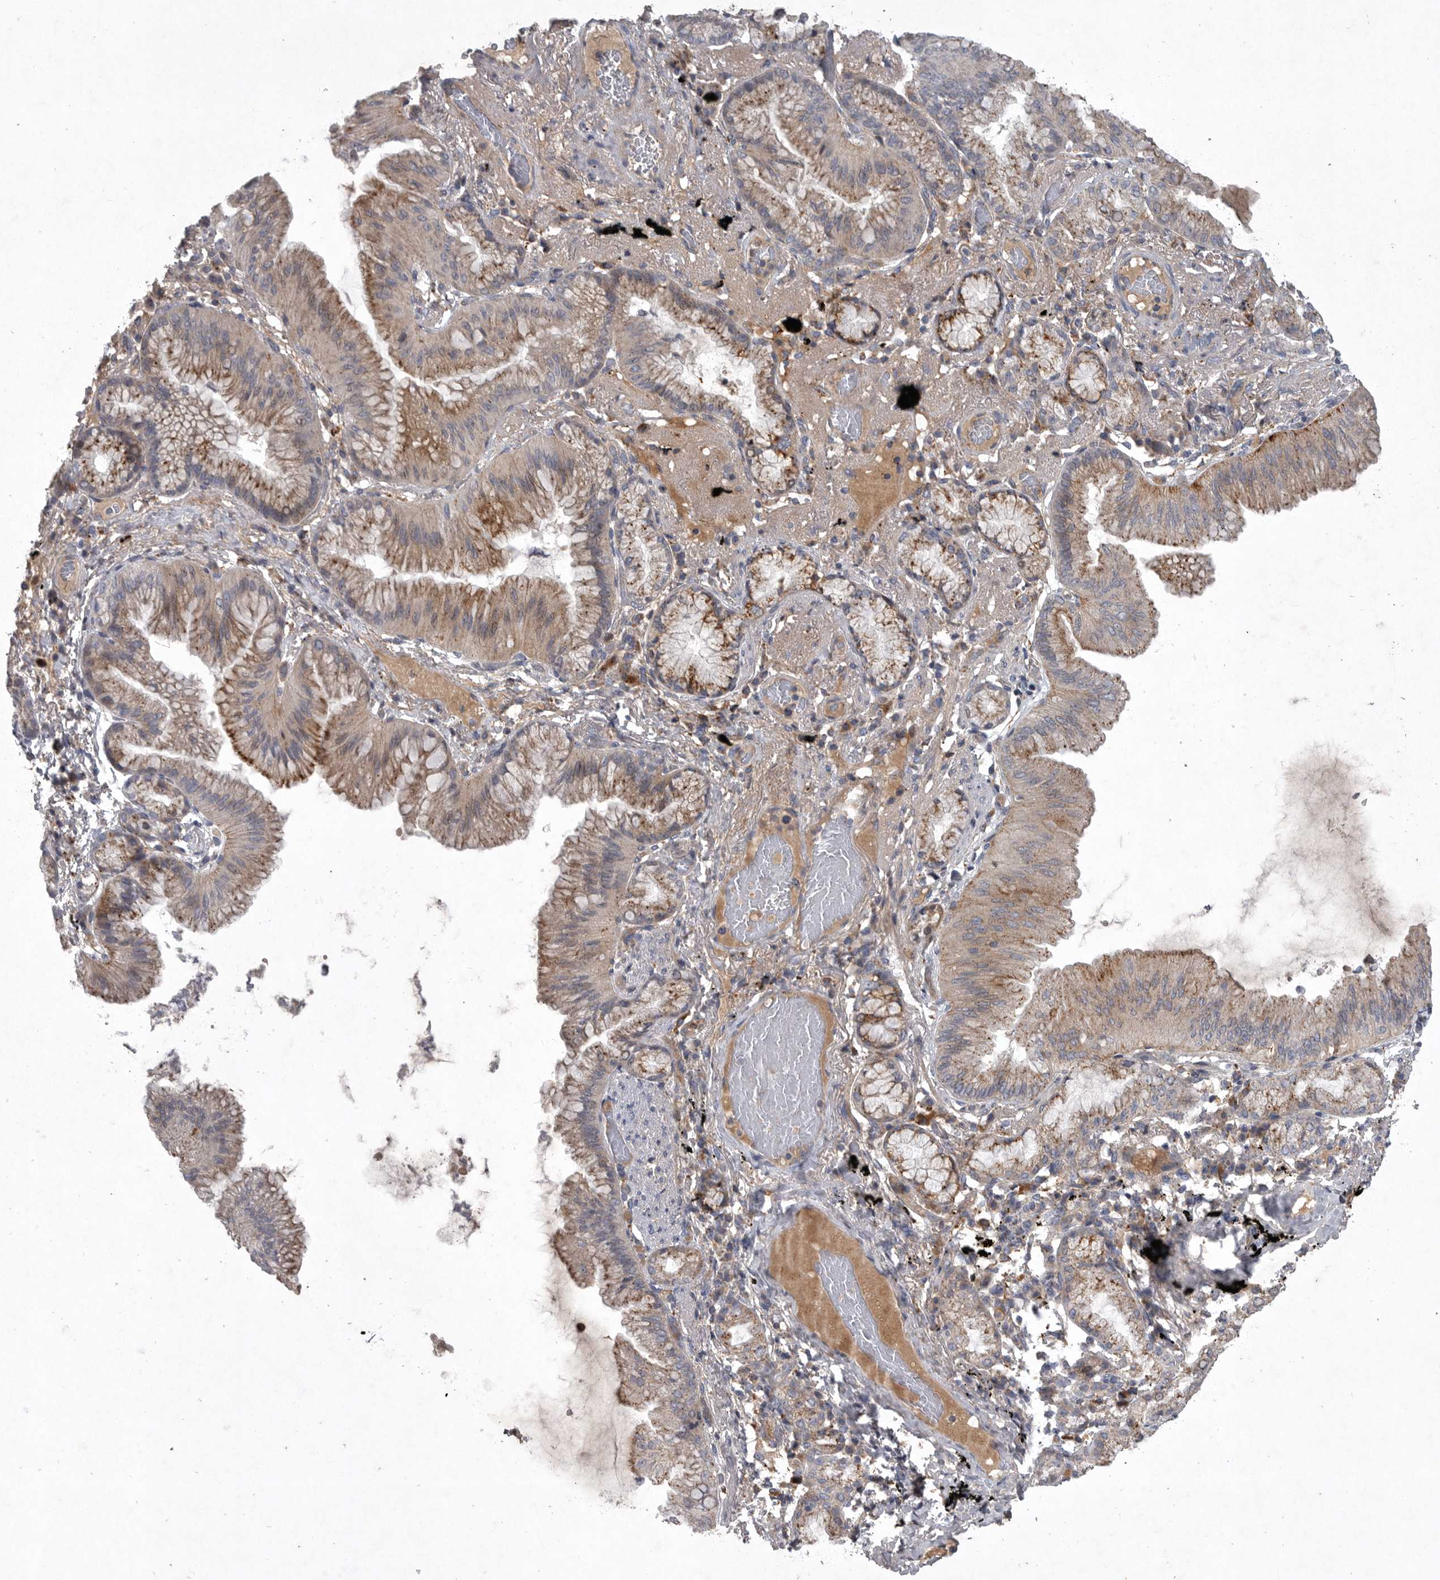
{"staining": {"intensity": "moderate", "quantity": ">75%", "location": "cytoplasmic/membranous"}, "tissue": "lung cancer", "cell_type": "Tumor cells", "image_type": "cancer", "snomed": [{"axis": "morphology", "description": "Adenocarcinoma, NOS"}, {"axis": "topography", "description": "Lung"}], "caption": "Immunohistochemical staining of adenocarcinoma (lung) demonstrates moderate cytoplasmic/membranous protein expression in about >75% of tumor cells.", "gene": "LAMTOR3", "patient": {"sex": "female", "age": 70}}